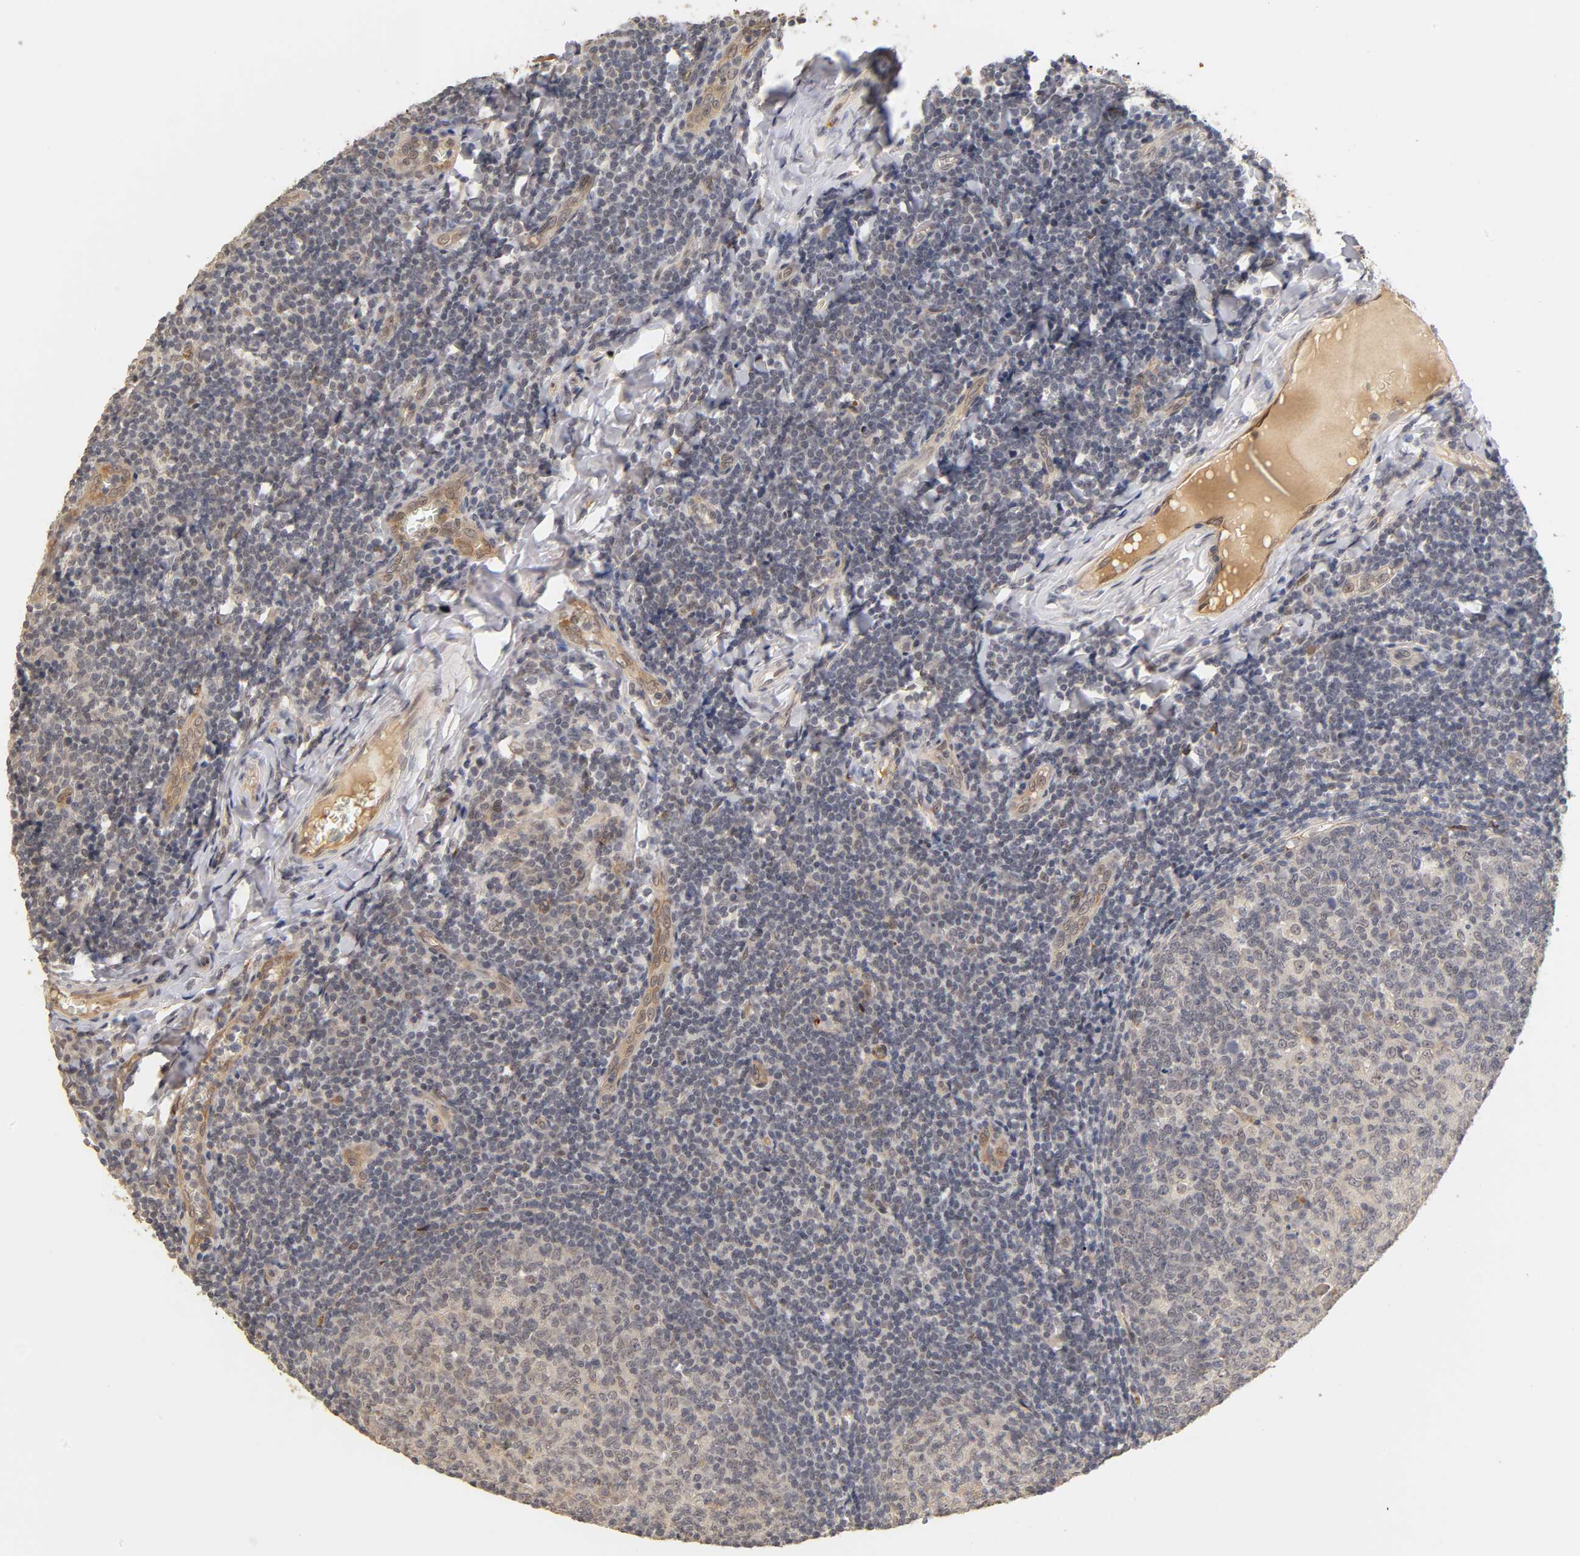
{"staining": {"intensity": "weak", "quantity": ">75%", "location": "cytoplasmic/membranous"}, "tissue": "tonsil", "cell_type": "Germinal center cells", "image_type": "normal", "snomed": [{"axis": "morphology", "description": "Normal tissue, NOS"}, {"axis": "topography", "description": "Tonsil"}], "caption": "The immunohistochemical stain labels weak cytoplasmic/membranous expression in germinal center cells of benign tonsil.", "gene": "LAMB1", "patient": {"sex": "male", "age": 31}}